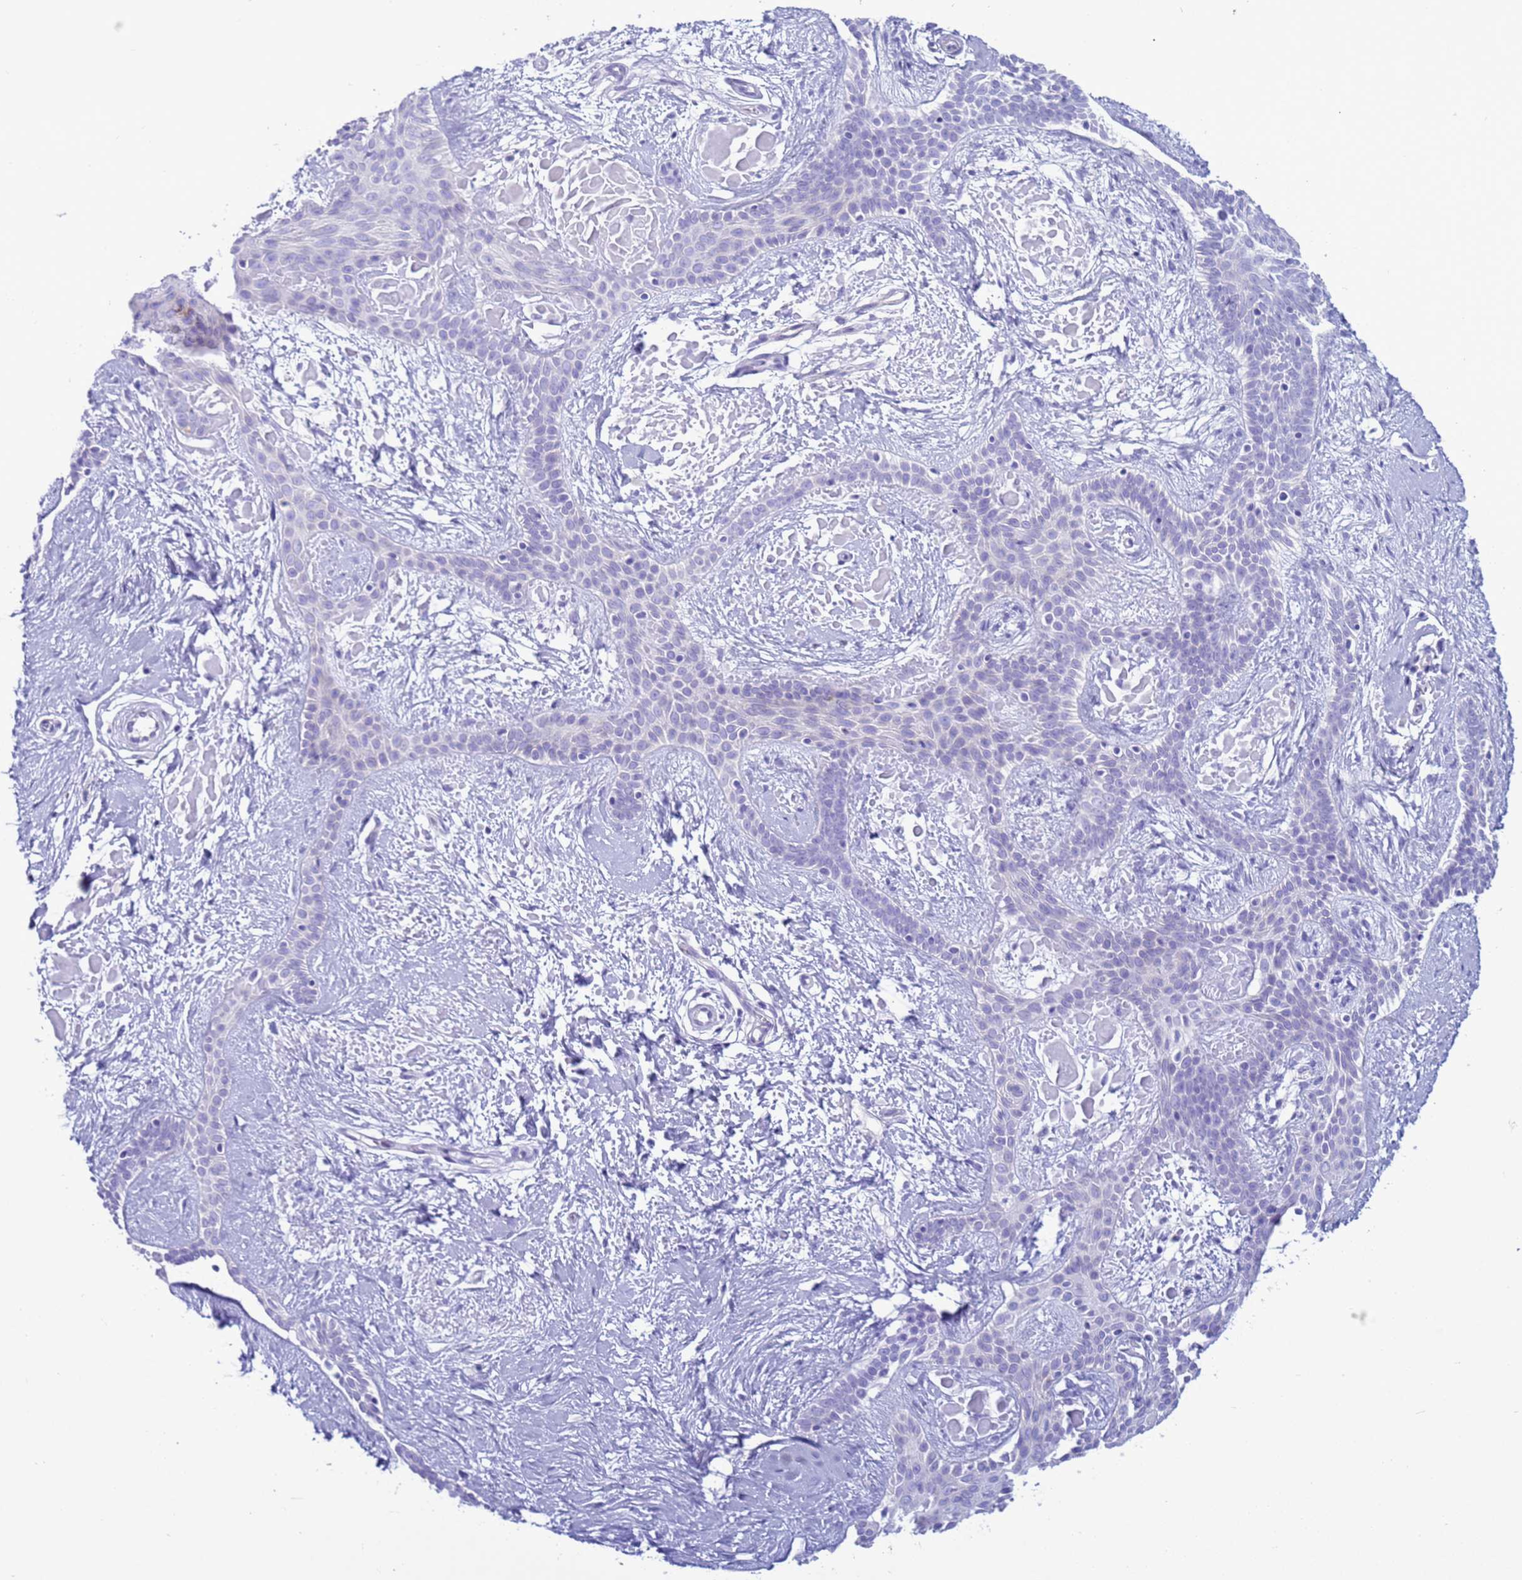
{"staining": {"intensity": "negative", "quantity": "none", "location": "none"}, "tissue": "skin cancer", "cell_type": "Tumor cells", "image_type": "cancer", "snomed": [{"axis": "morphology", "description": "Basal cell carcinoma"}, {"axis": "topography", "description": "Skin"}], "caption": "Tumor cells are negative for protein expression in human skin cancer (basal cell carcinoma).", "gene": "CST4", "patient": {"sex": "male", "age": 78}}